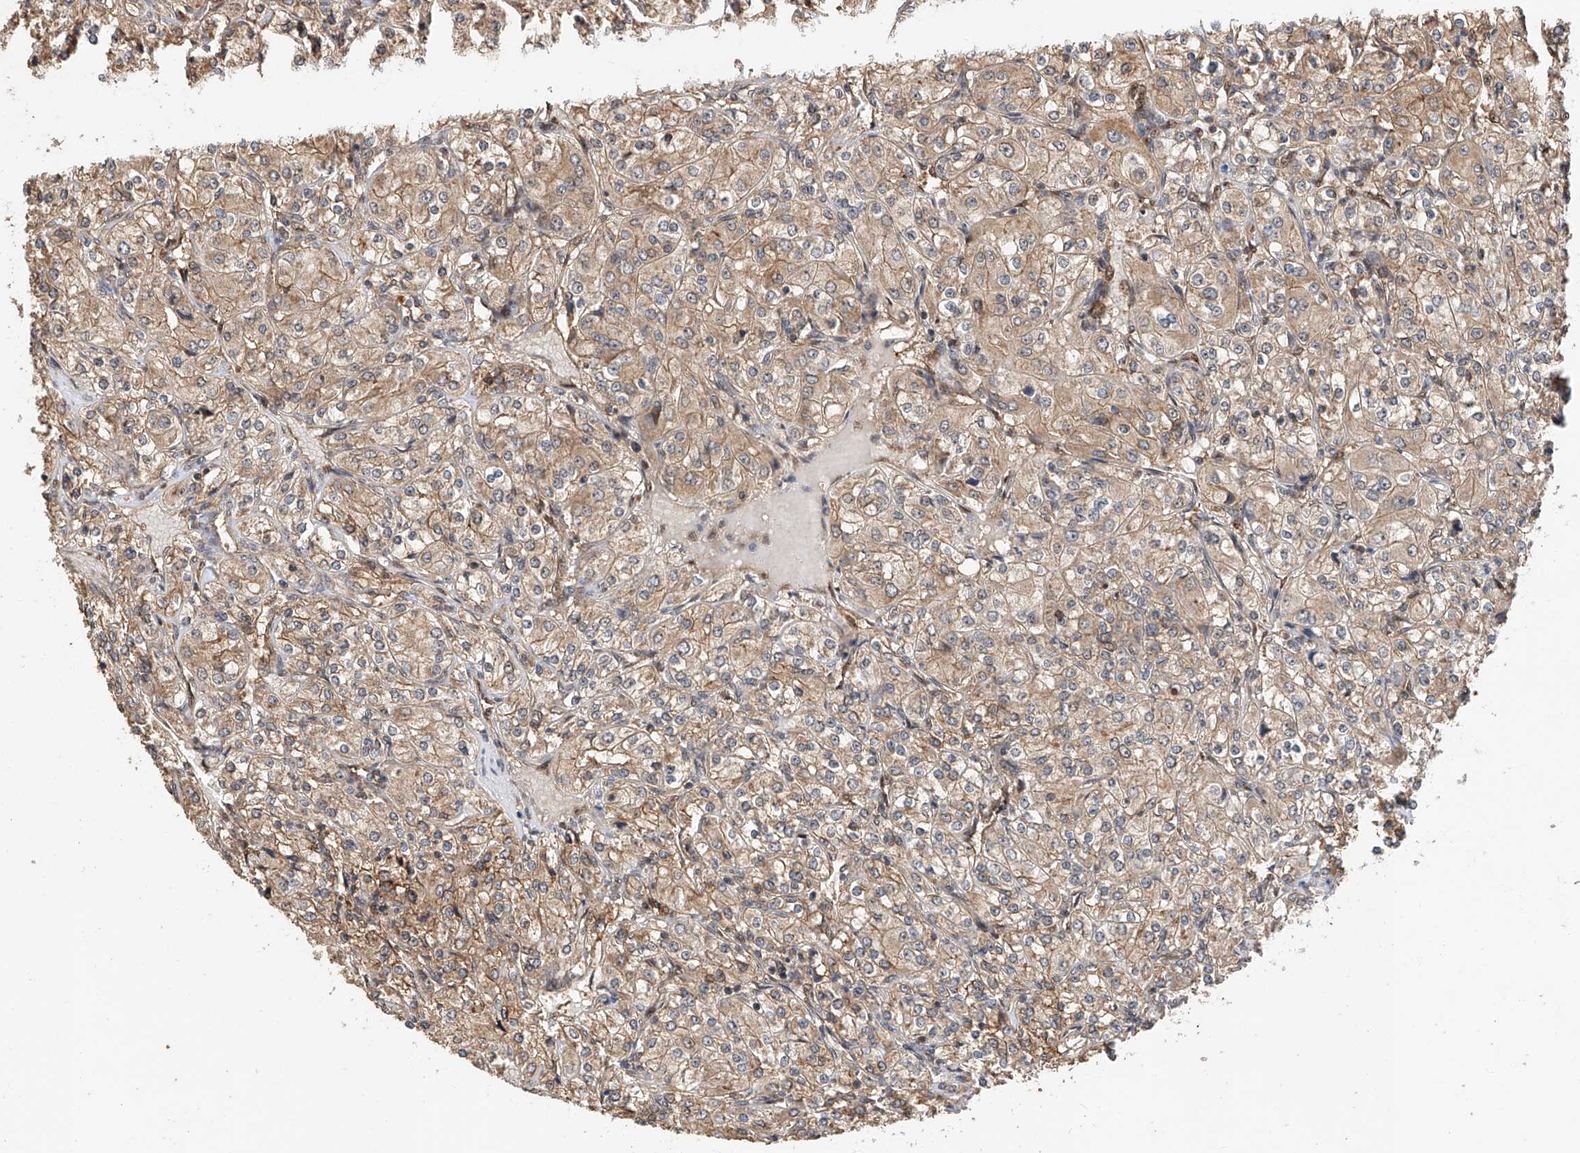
{"staining": {"intensity": "weak", "quantity": ">75%", "location": "cytoplasmic/membranous"}, "tissue": "renal cancer", "cell_type": "Tumor cells", "image_type": "cancer", "snomed": [{"axis": "morphology", "description": "Adenocarcinoma, NOS"}, {"axis": "topography", "description": "Kidney"}], "caption": "Immunohistochemistry histopathology image of human adenocarcinoma (renal) stained for a protein (brown), which shows low levels of weak cytoplasmic/membranous positivity in about >75% of tumor cells.", "gene": "RILPL2", "patient": {"sex": "male", "age": 77}}